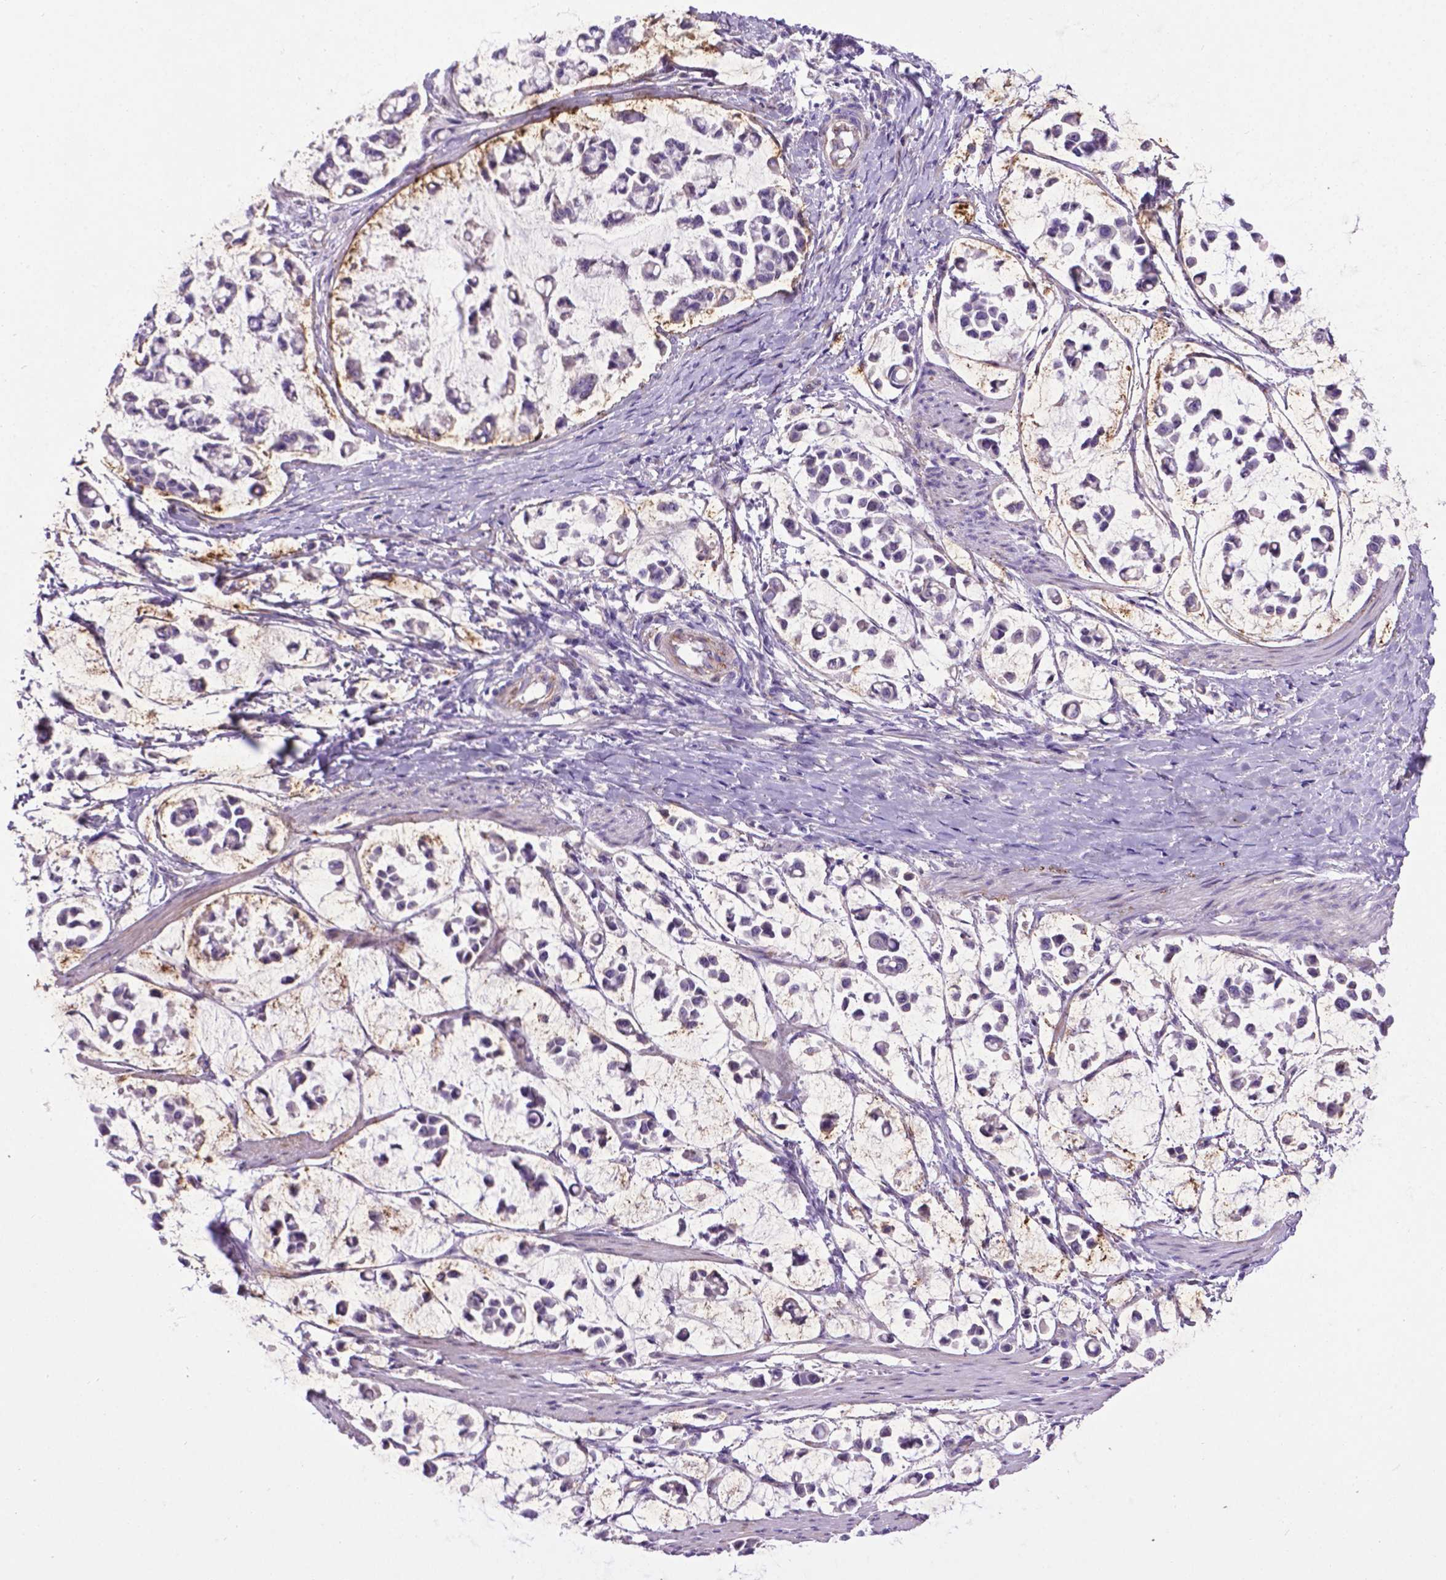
{"staining": {"intensity": "negative", "quantity": "none", "location": "none"}, "tissue": "stomach cancer", "cell_type": "Tumor cells", "image_type": "cancer", "snomed": [{"axis": "morphology", "description": "Adenocarcinoma, NOS"}, {"axis": "topography", "description": "Stomach"}], "caption": "Immunohistochemistry histopathology image of stomach cancer (adenocarcinoma) stained for a protein (brown), which displays no staining in tumor cells.", "gene": "CCER2", "patient": {"sex": "male", "age": 82}}